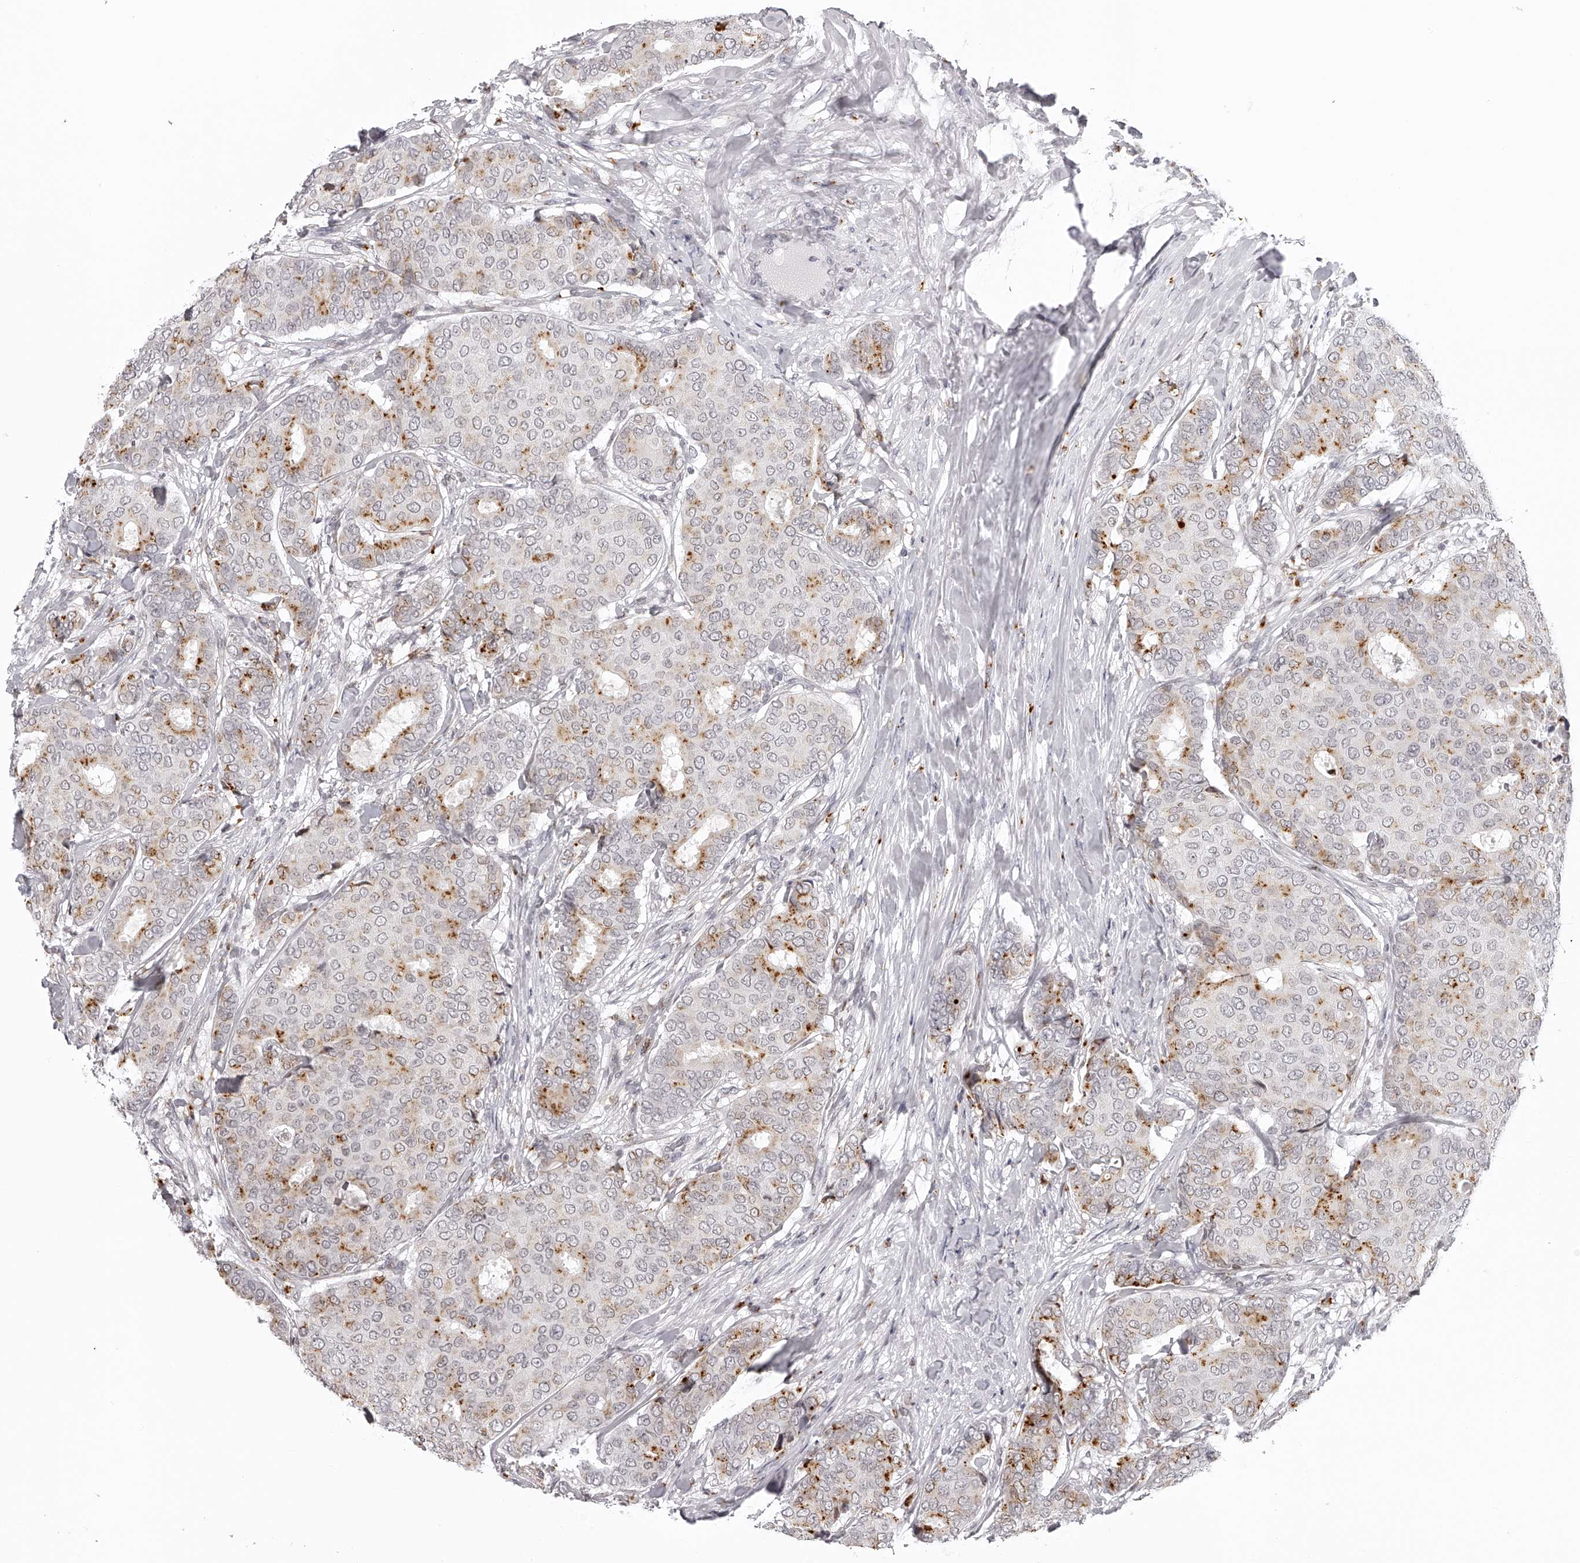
{"staining": {"intensity": "moderate", "quantity": "<25%", "location": "cytoplasmic/membranous"}, "tissue": "breast cancer", "cell_type": "Tumor cells", "image_type": "cancer", "snomed": [{"axis": "morphology", "description": "Duct carcinoma"}, {"axis": "topography", "description": "Breast"}], "caption": "Immunohistochemistry of human breast cancer (intraductal carcinoma) demonstrates low levels of moderate cytoplasmic/membranous positivity in about <25% of tumor cells. Nuclei are stained in blue.", "gene": "RNF220", "patient": {"sex": "female", "age": 75}}